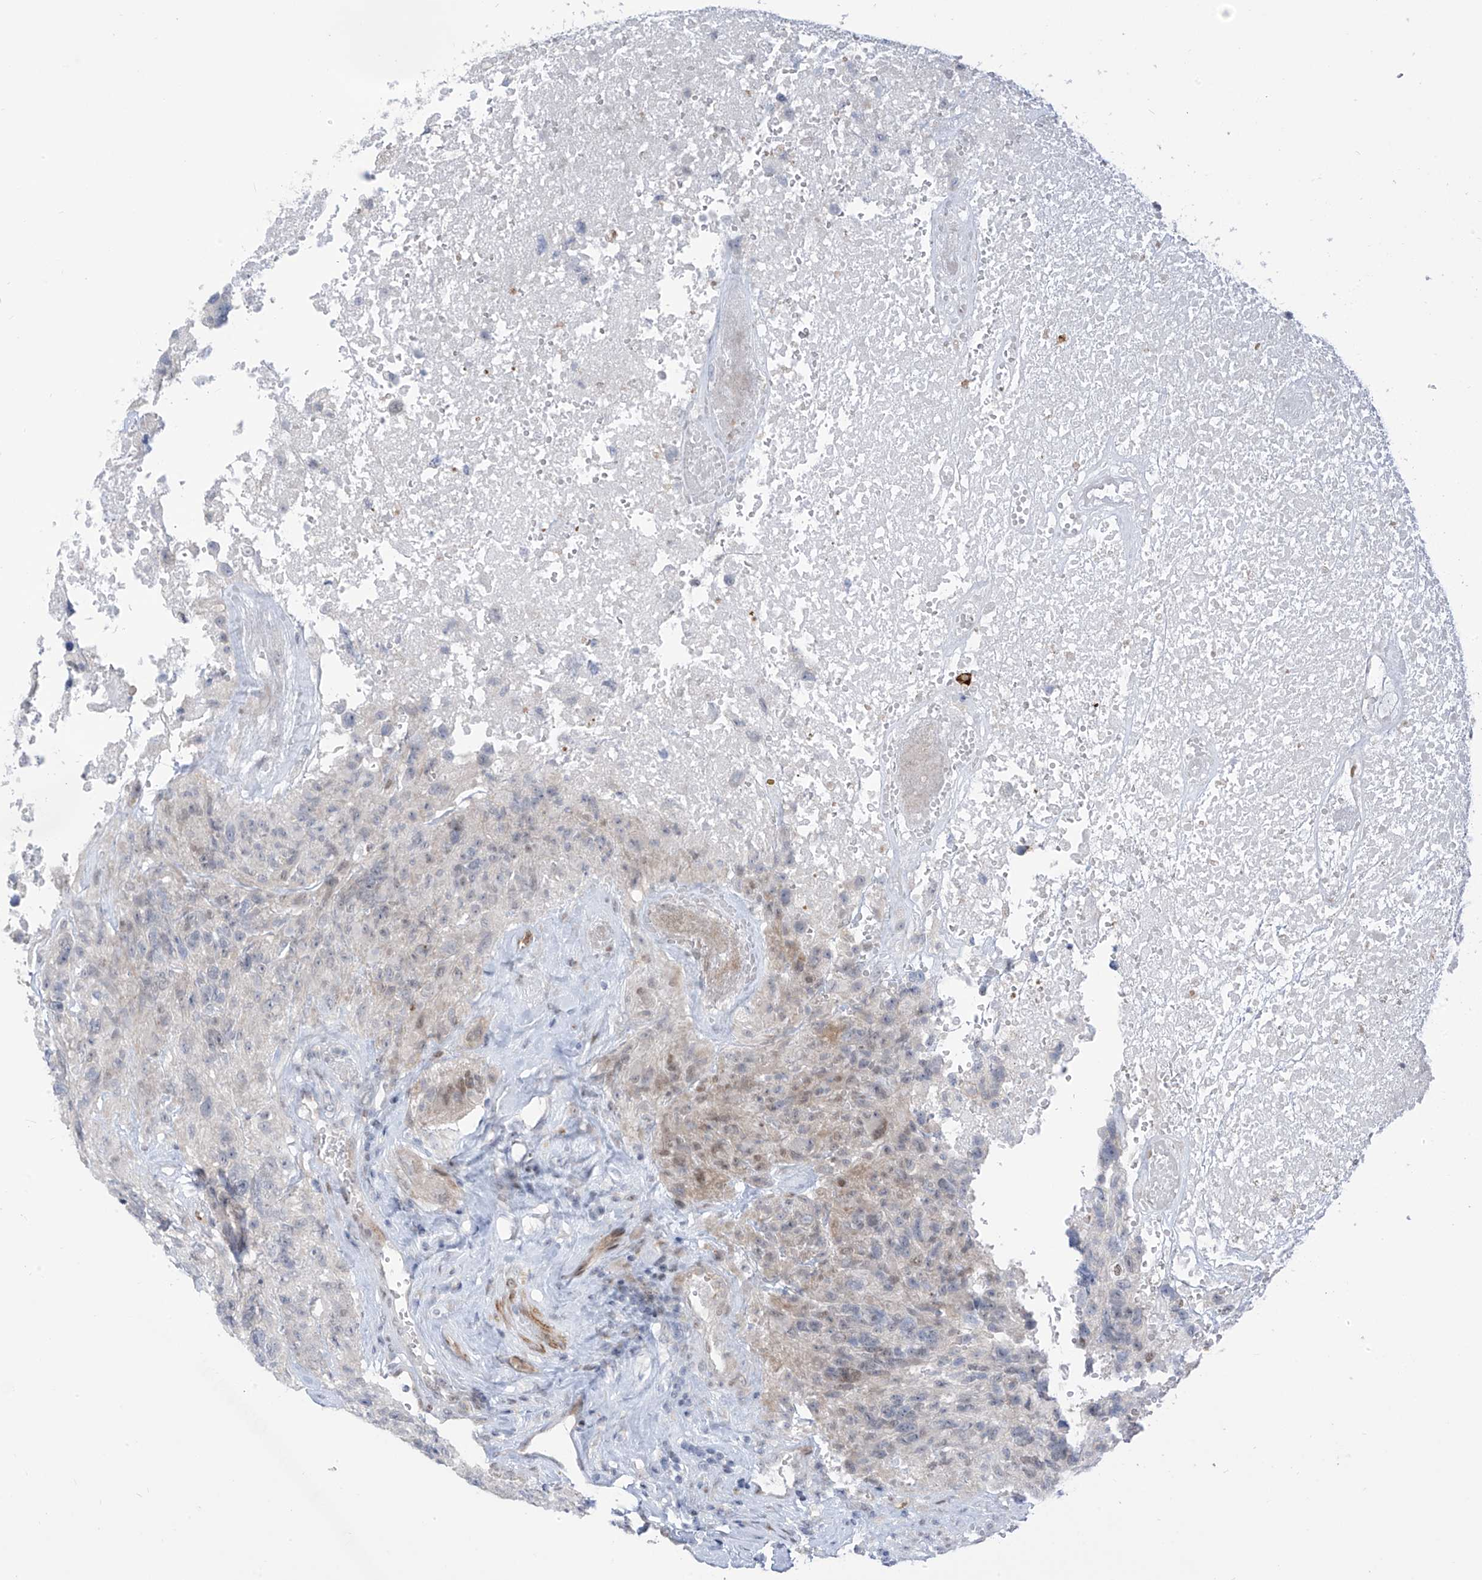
{"staining": {"intensity": "negative", "quantity": "none", "location": "none"}, "tissue": "glioma", "cell_type": "Tumor cells", "image_type": "cancer", "snomed": [{"axis": "morphology", "description": "Glioma, malignant, High grade"}, {"axis": "topography", "description": "Brain"}], "caption": "DAB immunohistochemical staining of human glioma exhibits no significant staining in tumor cells.", "gene": "LIN9", "patient": {"sex": "male", "age": 69}}